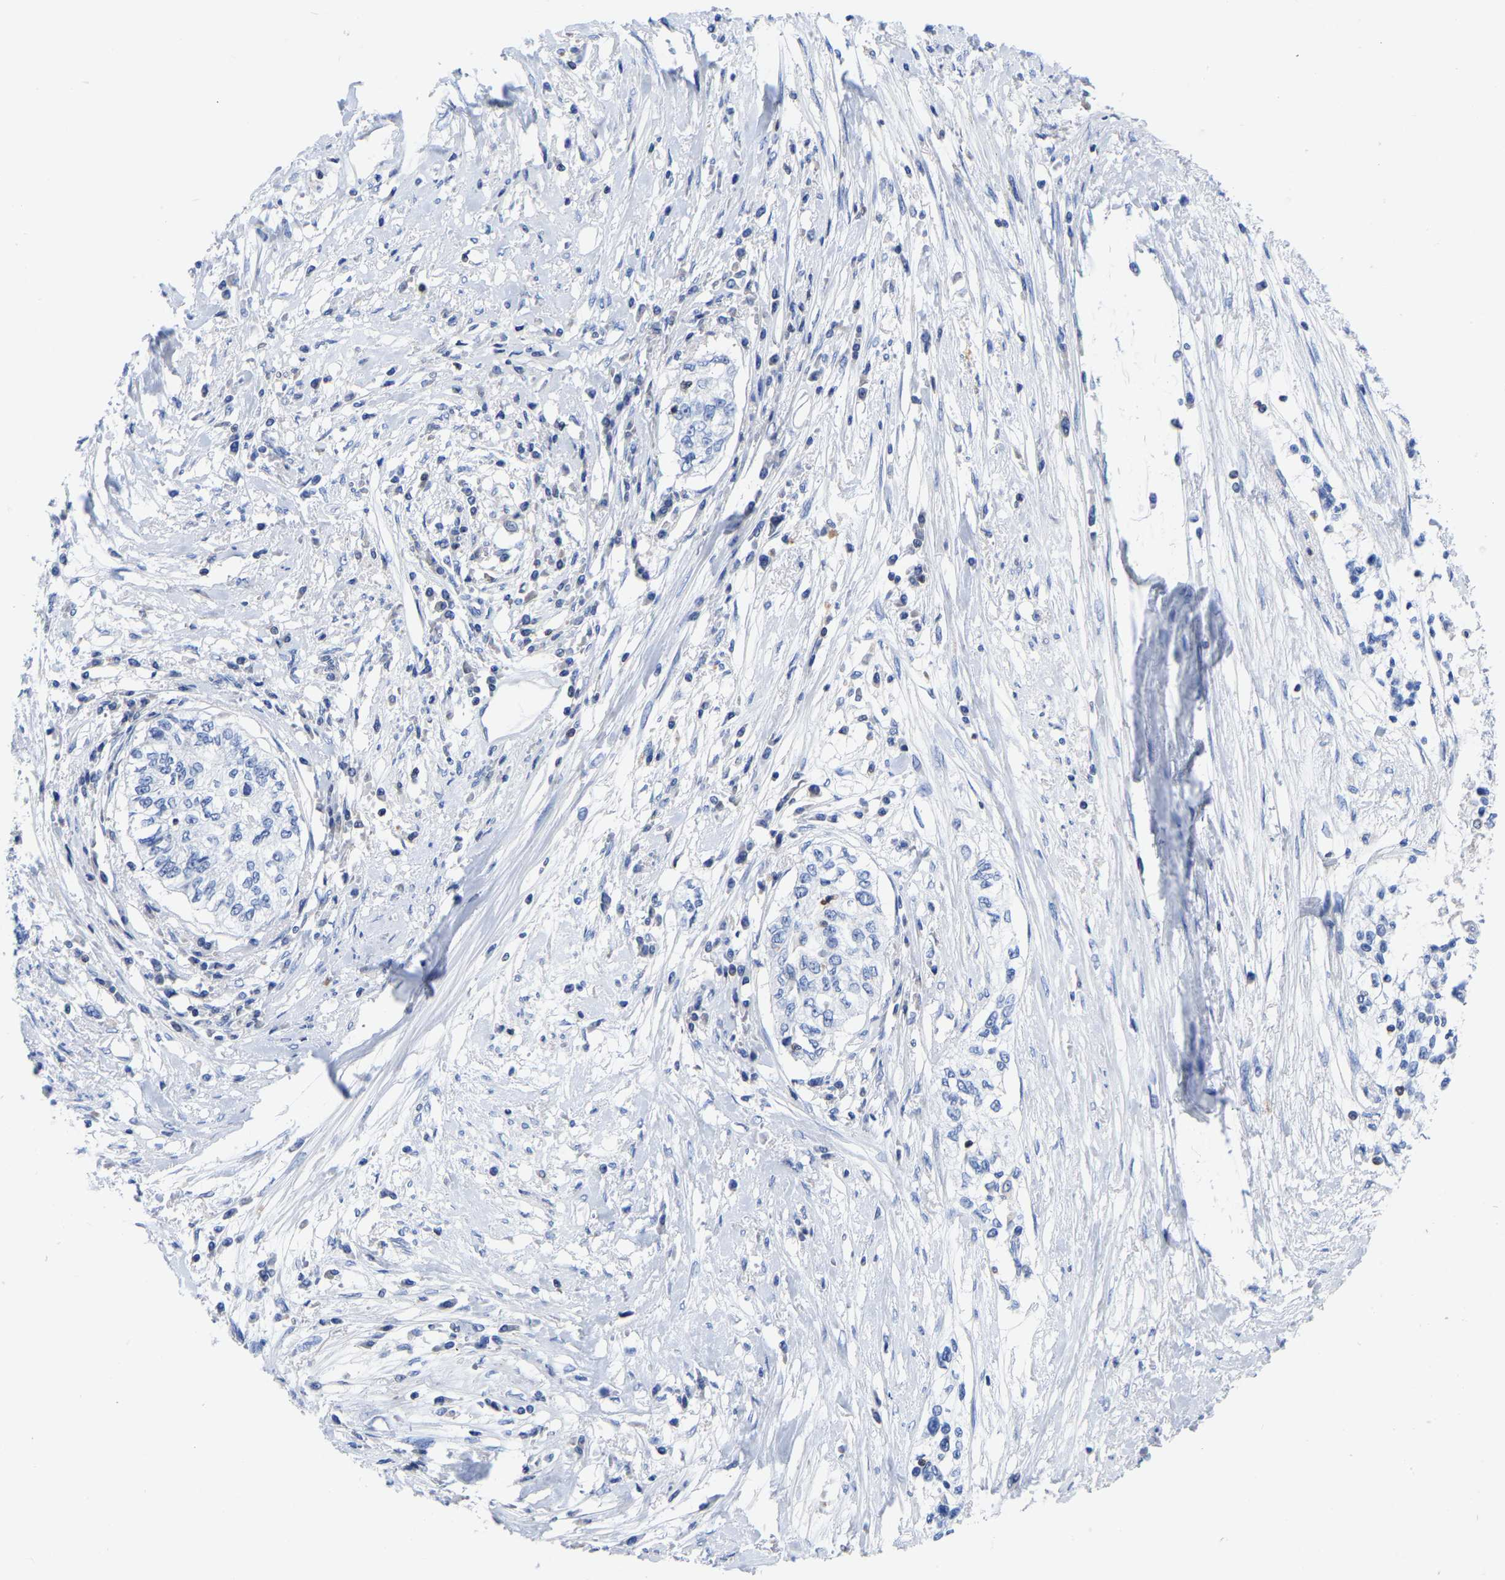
{"staining": {"intensity": "negative", "quantity": "none", "location": "none"}, "tissue": "cervical cancer", "cell_type": "Tumor cells", "image_type": "cancer", "snomed": [{"axis": "morphology", "description": "Squamous cell carcinoma, NOS"}, {"axis": "topography", "description": "Cervix"}], "caption": "A histopathology image of human cervical cancer is negative for staining in tumor cells. Nuclei are stained in blue.", "gene": "PTPN7", "patient": {"sex": "female", "age": 57}}